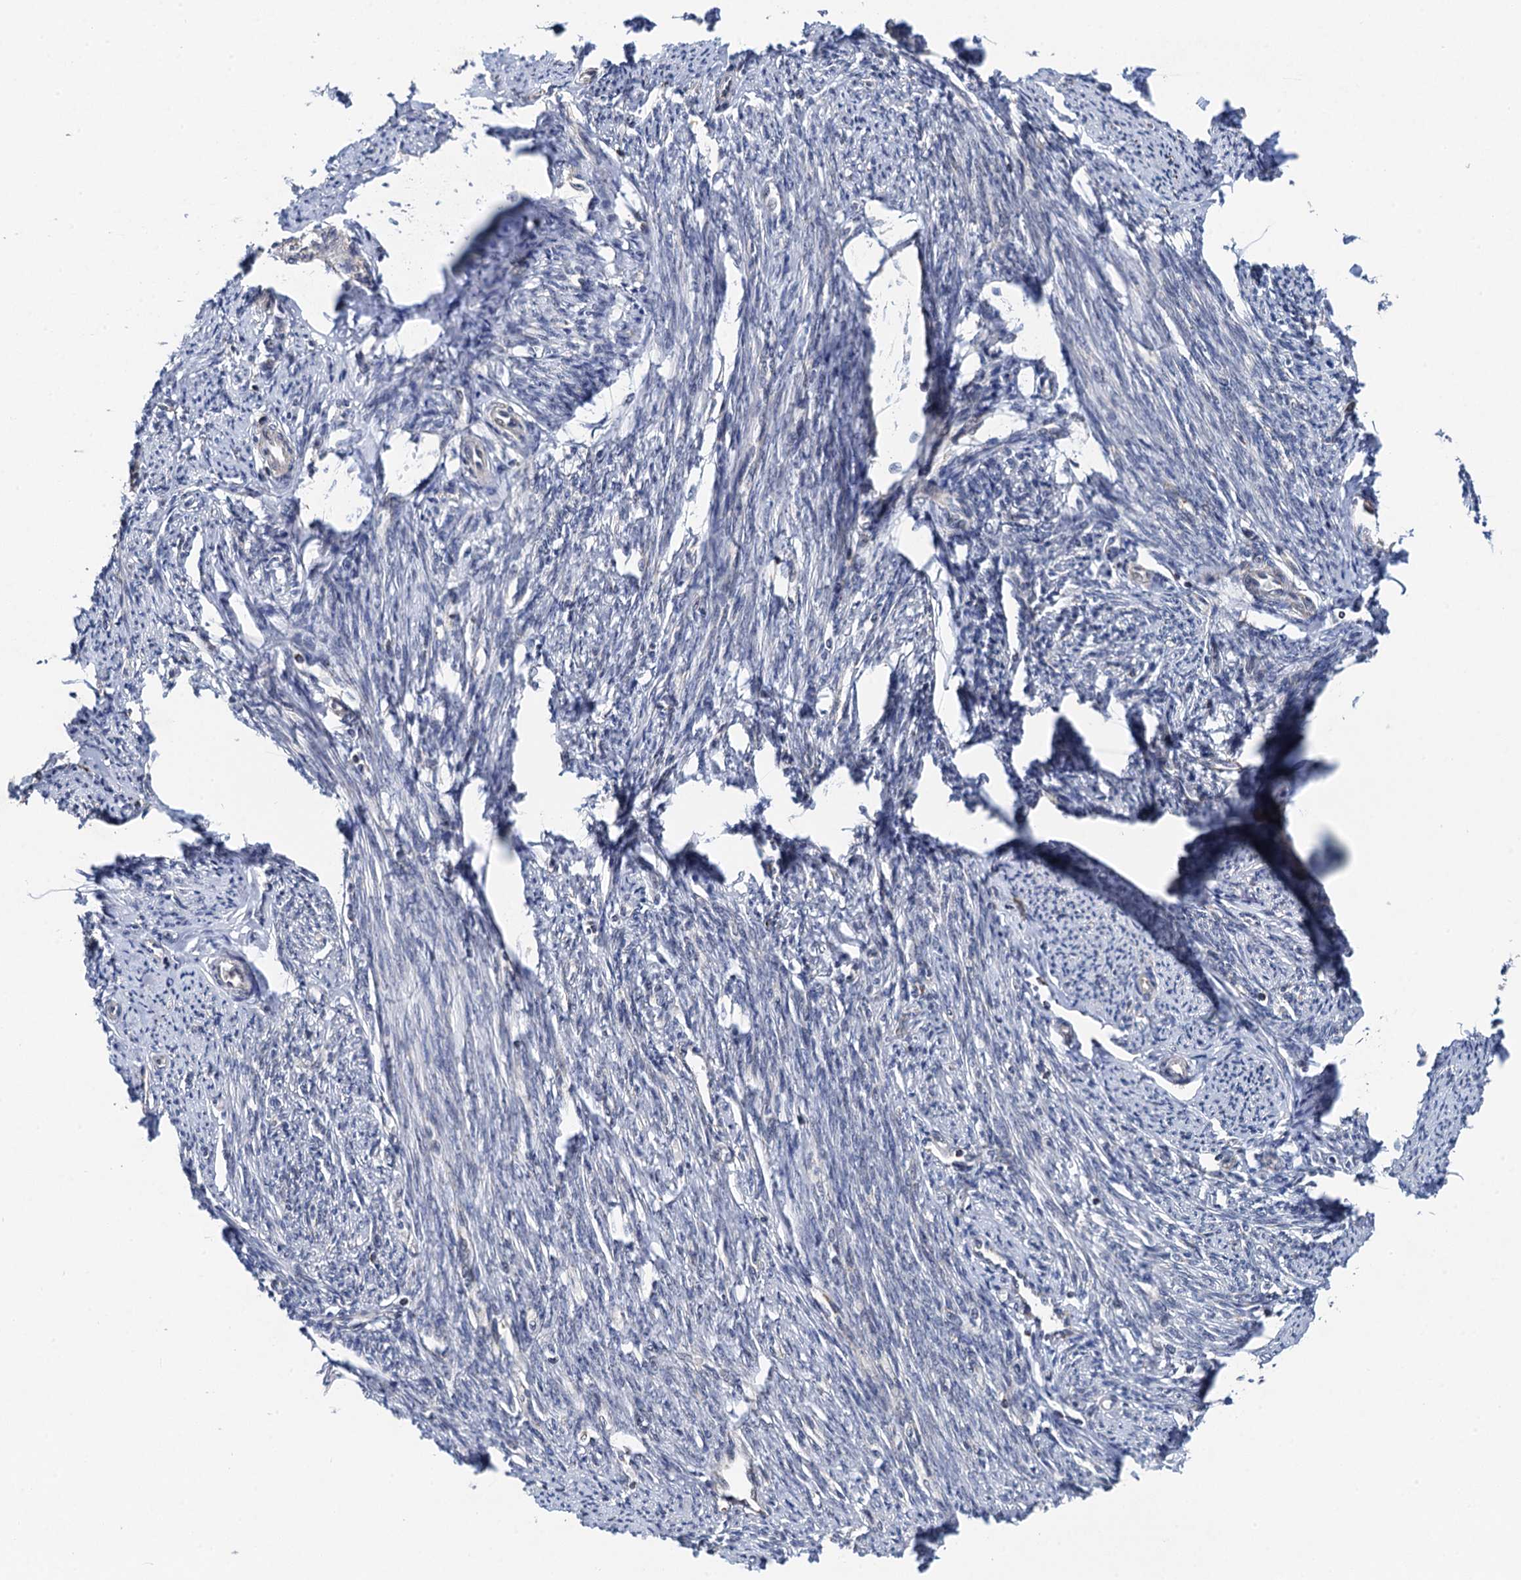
{"staining": {"intensity": "moderate", "quantity": "25%-75%", "location": "cytoplasmic/membranous"}, "tissue": "smooth muscle", "cell_type": "Smooth muscle cells", "image_type": "normal", "snomed": [{"axis": "morphology", "description": "Normal tissue, NOS"}, {"axis": "topography", "description": "Smooth muscle"}, {"axis": "topography", "description": "Uterus"}], "caption": "This photomicrograph demonstrates immunohistochemistry (IHC) staining of normal human smooth muscle, with medium moderate cytoplasmic/membranous expression in approximately 25%-75% of smooth muscle cells.", "gene": "CMPK2", "patient": {"sex": "female", "age": 59}}